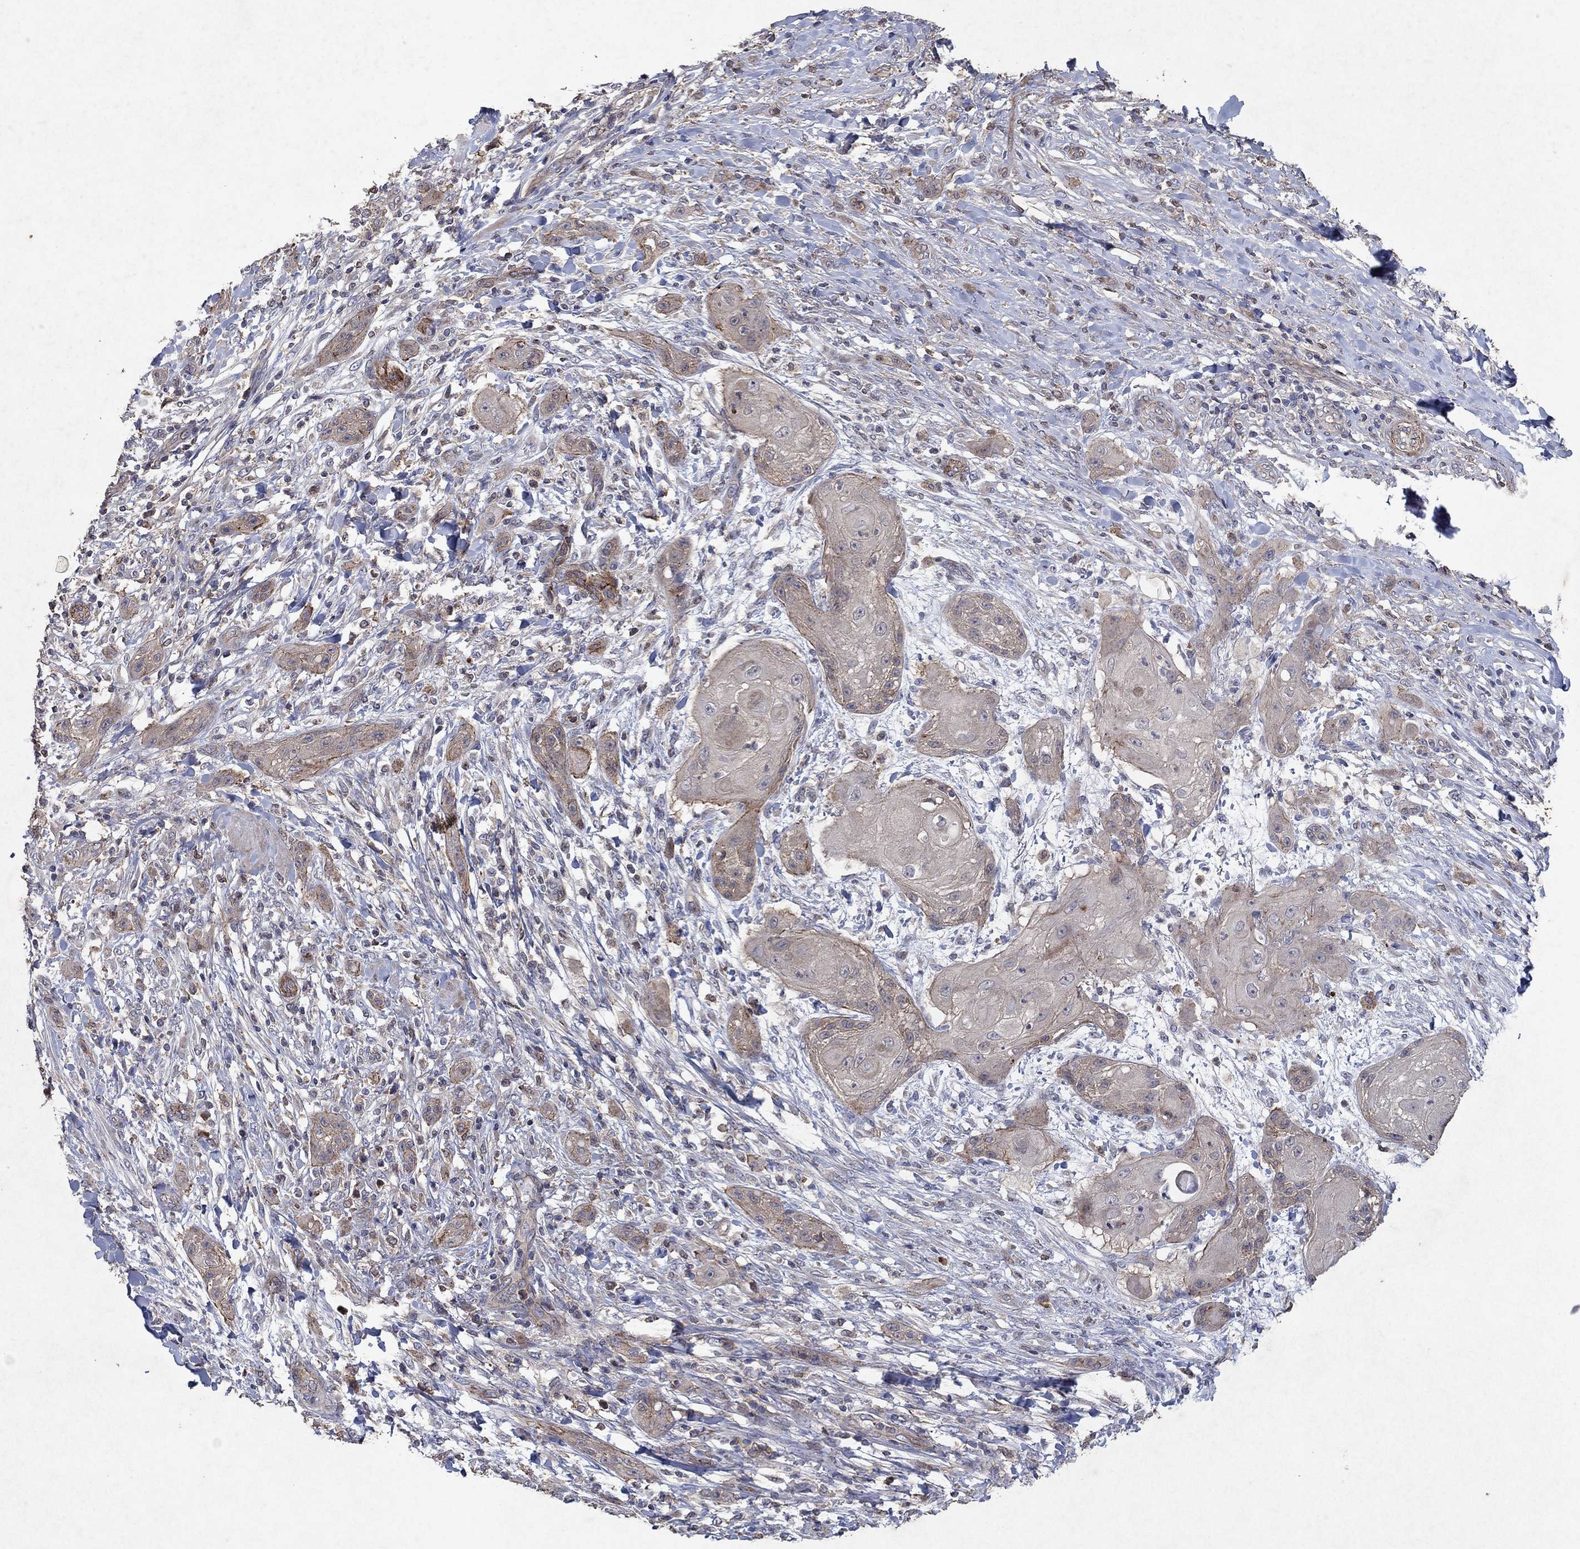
{"staining": {"intensity": "moderate", "quantity": "<25%", "location": "cytoplasmic/membranous"}, "tissue": "skin cancer", "cell_type": "Tumor cells", "image_type": "cancer", "snomed": [{"axis": "morphology", "description": "Squamous cell carcinoma, NOS"}, {"axis": "topography", "description": "Skin"}], "caption": "There is low levels of moderate cytoplasmic/membranous staining in tumor cells of skin cancer (squamous cell carcinoma), as demonstrated by immunohistochemical staining (brown color).", "gene": "FRG1", "patient": {"sex": "male", "age": 62}}